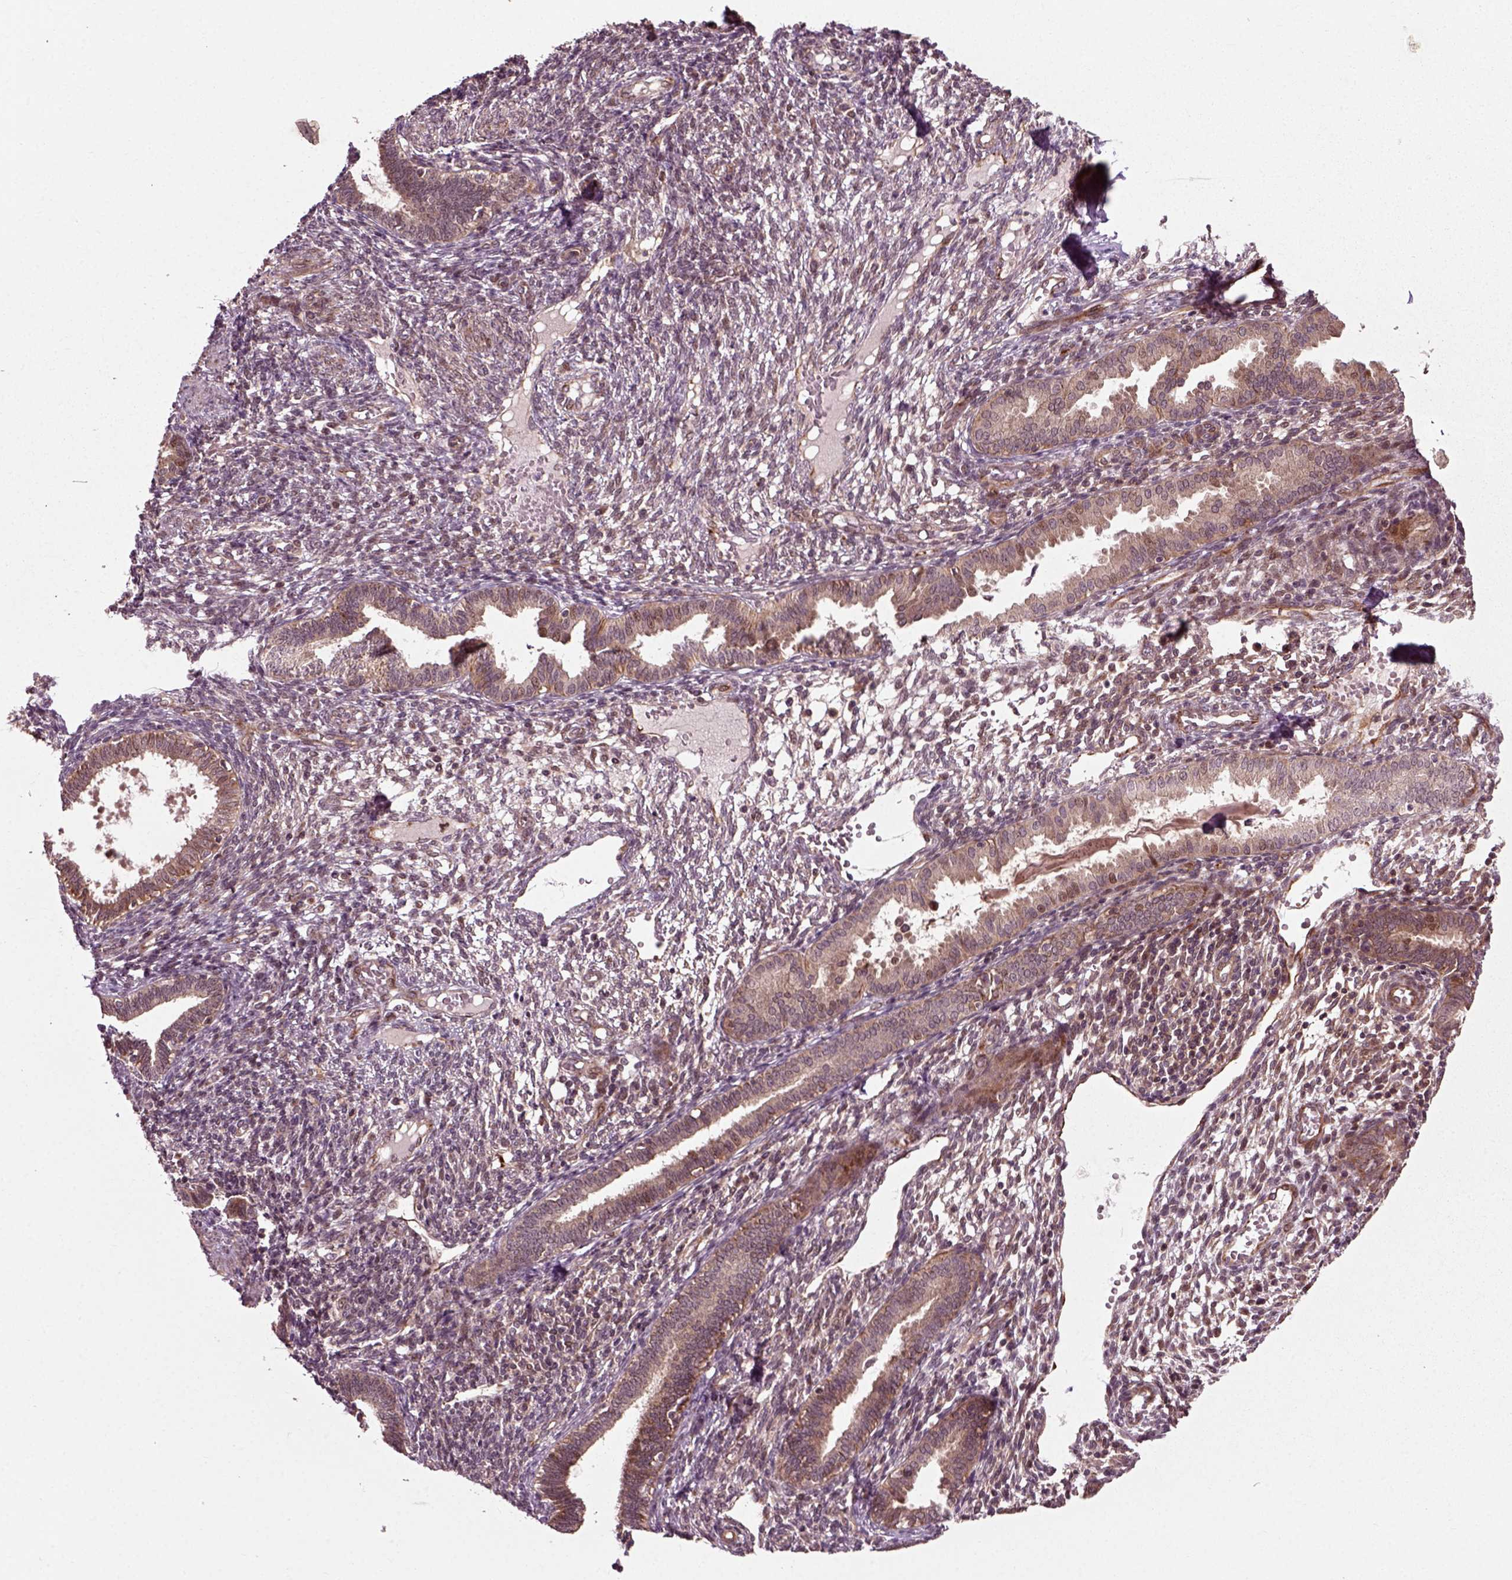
{"staining": {"intensity": "weak", "quantity": ">75%", "location": "cytoplasmic/membranous"}, "tissue": "endometrium", "cell_type": "Cells in endometrial stroma", "image_type": "normal", "snomed": [{"axis": "morphology", "description": "Normal tissue, NOS"}, {"axis": "topography", "description": "Endometrium"}], "caption": "This is an image of immunohistochemistry staining of benign endometrium, which shows weak positivity in the cytoplasmic/membranous of cells in endometrial stroma.", "gene": "PLCD3", "patient": {"sex": "female", "age": 42}}